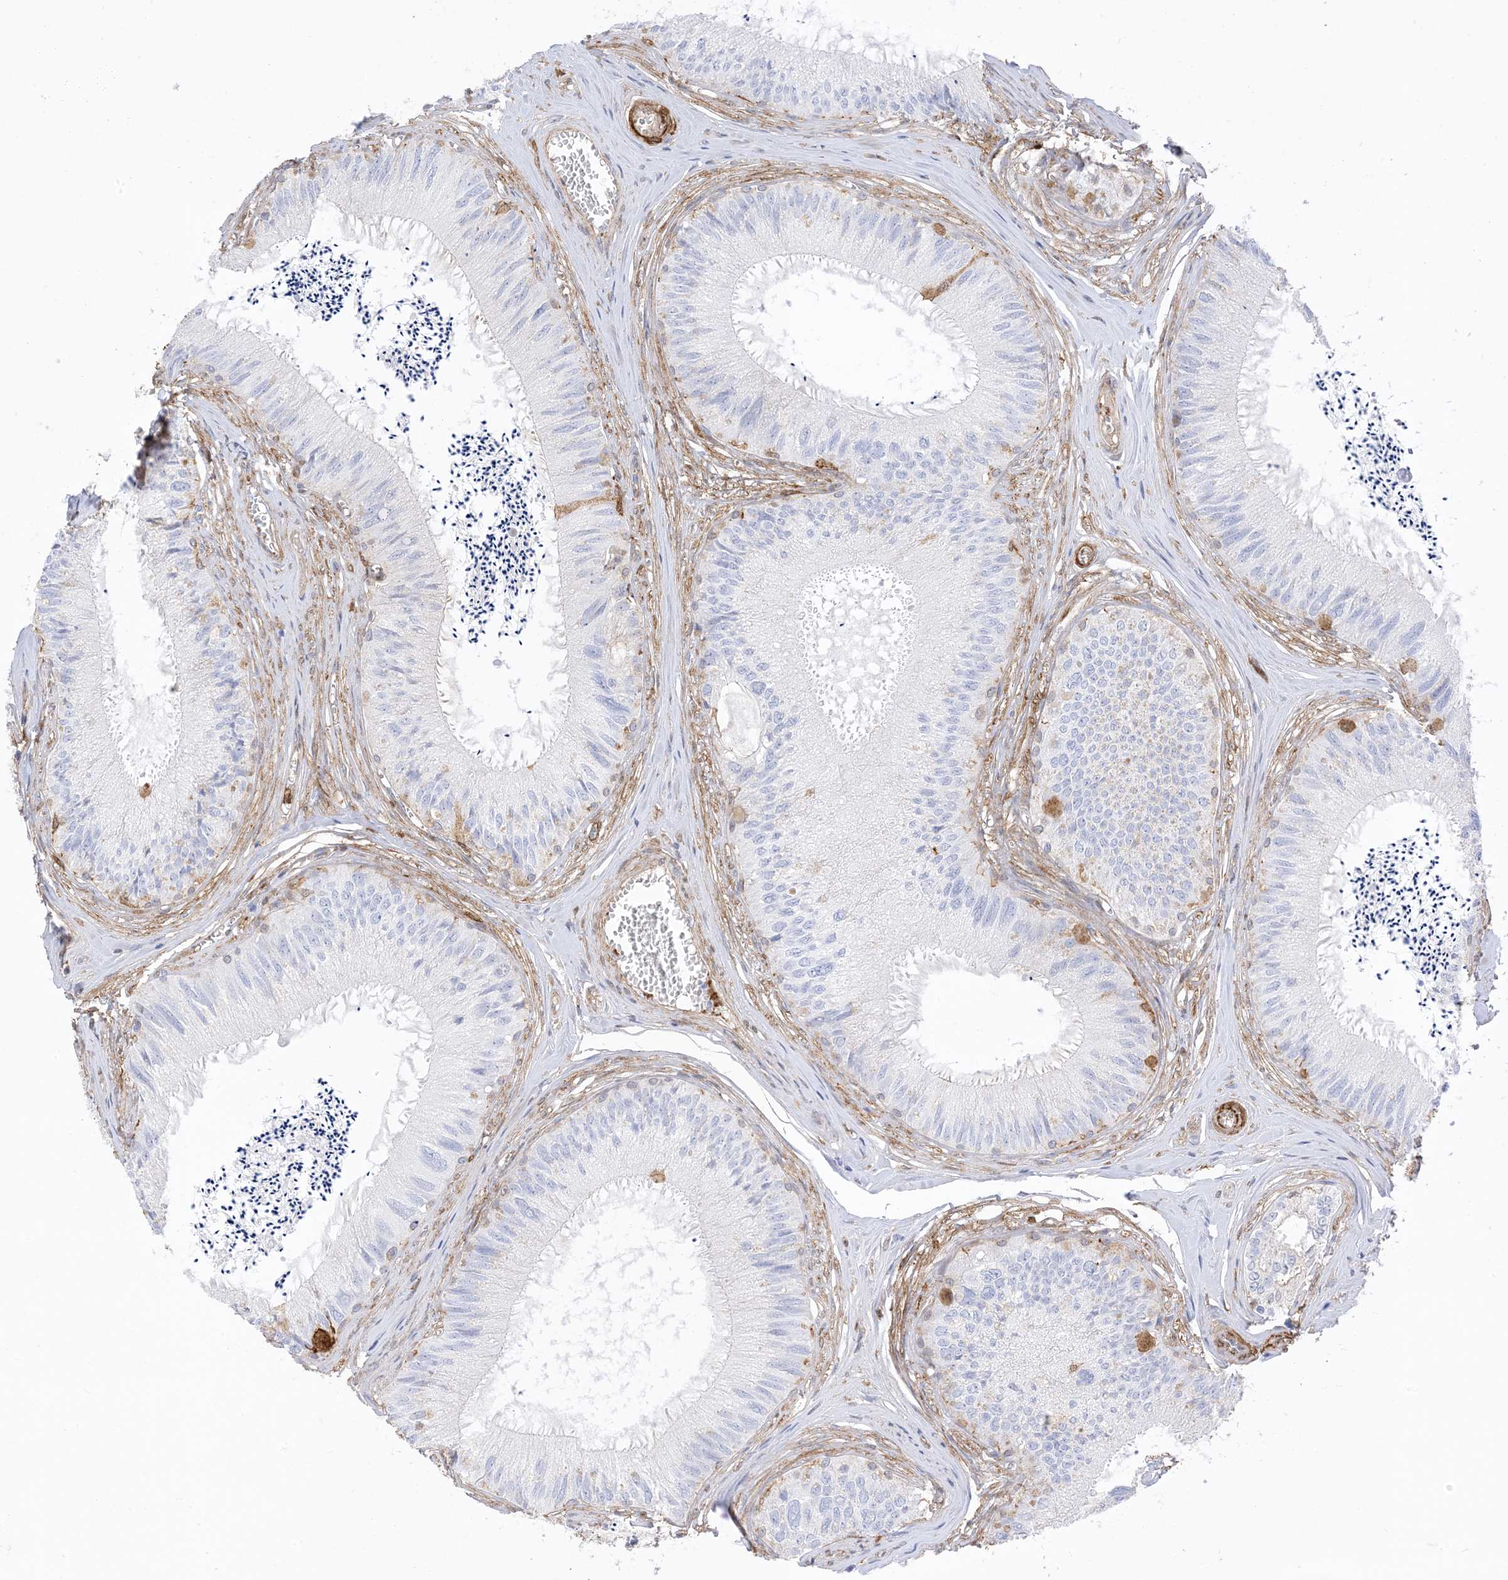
{"staining": {"intensity": "negative", "quantity": "none", "location": "none"}, "tissue": "epididymis", "cell_type": "Glandular cells", "image_type": "normal", "snomed": [{"axis": "morphology", "description": "Normal tissue, NOS"}, {"axis": "topography", "description": "Epididymis"}], "caption": "There is no significant positivity in glandular cells of epididymis. (DAB (3,3'-diaminobenzidine) IHC, high magnification).", "gene": "GSN", "patient": {"sex": "male", "age": 79}}